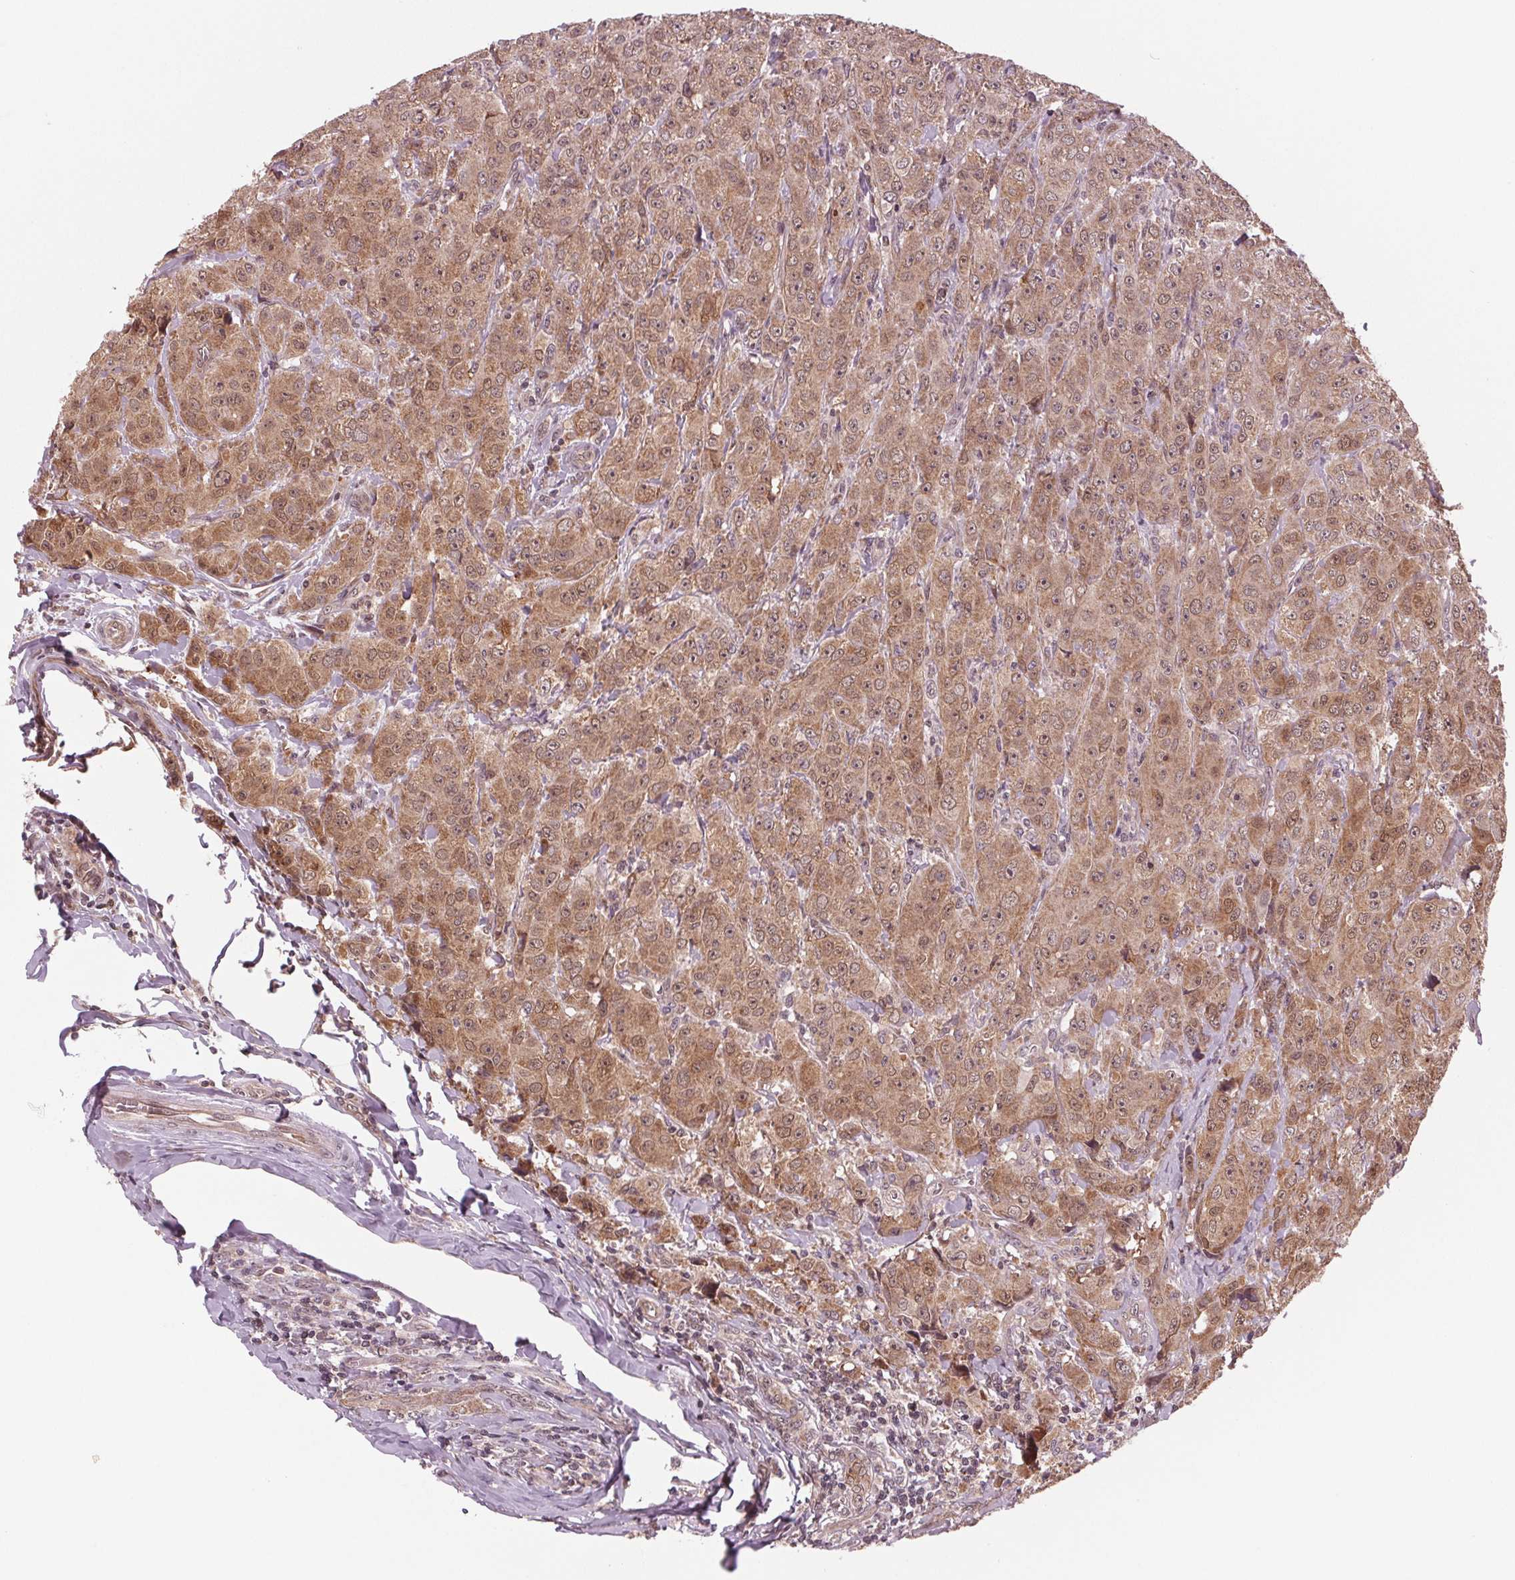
{"staining": {"intensity": "moderate", "quantity": ">75%", "location": "cytoplasmic/membranous,nuclear"}, "tissue": "breast cancer", "cell_type": "Tumor cells", "image_type": "cancer", "snomed": [{"axis": "morphology", "description": "Duct carcinoma"}, {"axis": "topography", "description": "Breast"}], "caption": "This histopathology image exhibits breast cancer (infiltrating ductal carcinoma) stained with immunohistochemistry to label a protein in brown. The cytoplasmic/membranous and nuclear of tumor cells show moderate positivity for the protein. Nuclei are counter-stained blue.", "gene": "STAT3", "patient": {"sex": "female", "age": 43}}